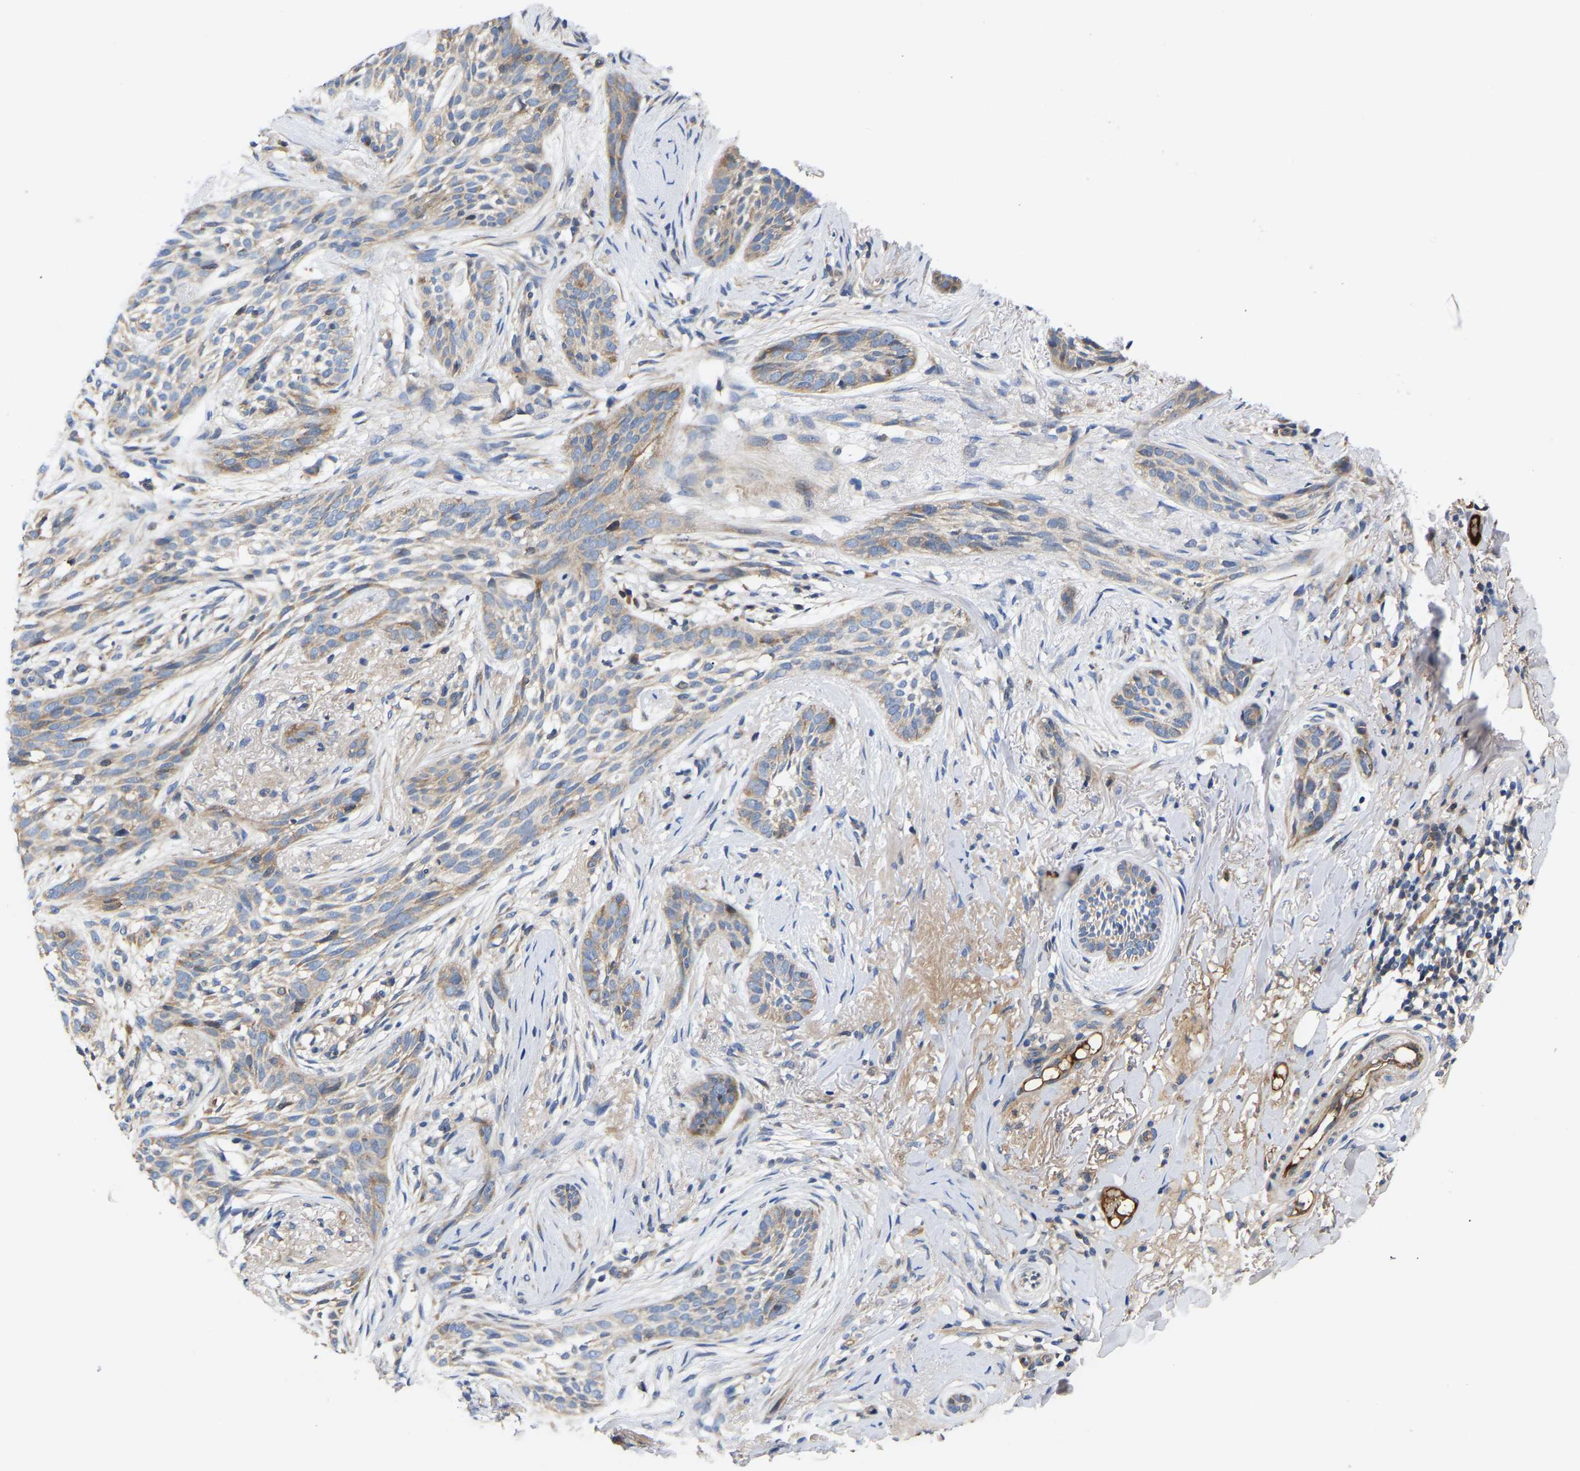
{"staining": {"intensity": "weak", "quantity": "<25%", "location": "cytoplasmic/membranous"}, "tissue": "skin cancer", "cell_type": "Tumor cells", "image_type": "cancer", "snomed": [{"axis": "morphology", "description": "Basal cell carcinoma"}, {"axis": "topography", "description": "Skin"}], "caption": "The immunohistochemistry (IHC) photomicrograph has no significant positivity in tumor cells of skin cancer (basal cell carcinoma) tissue.", "gene": "AIMP2", "patient": {"sex": "female", "age": 88}}